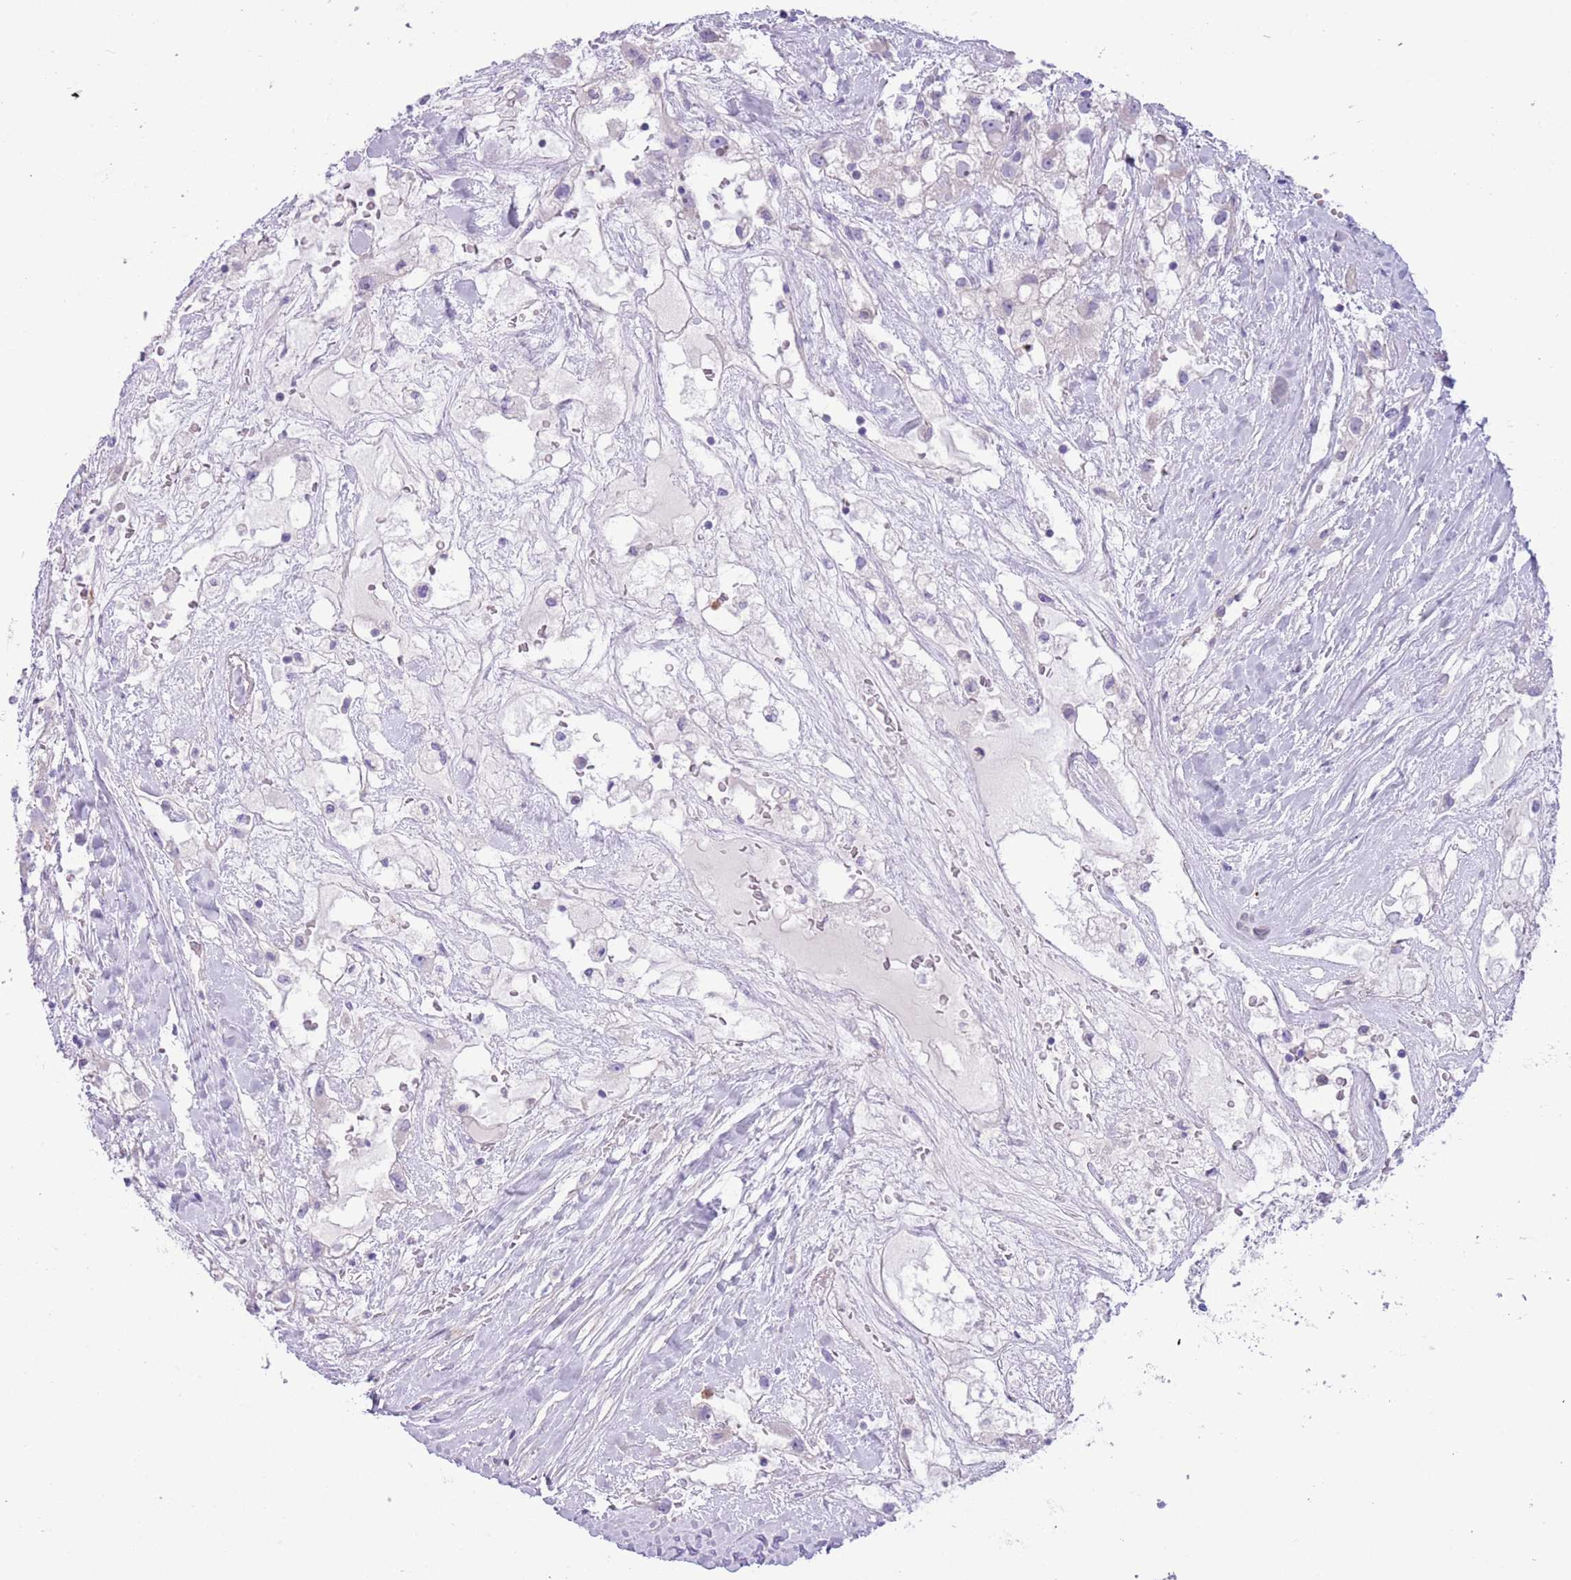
{"staining": {"intensity": "negative", "quantity": "none", "location": "none"}, "tissue": "renal cancer", "cell_type": "Tumor cells", "image_type": "cancer", "snomed": [{"axis": "morphology", "description": "Adenocarcinoma, NOS"}, {"axis": "topography", "description": "Kidney"}], "caption": "IHC image of neoplastic tissue: human renal adenocarcinoma stained with DAB reveals no significant protein staining in tumor cells. Nuclei are stained in blue.", "gene": "OR6M1", "patient": {"sex": "male", "age": 59}}